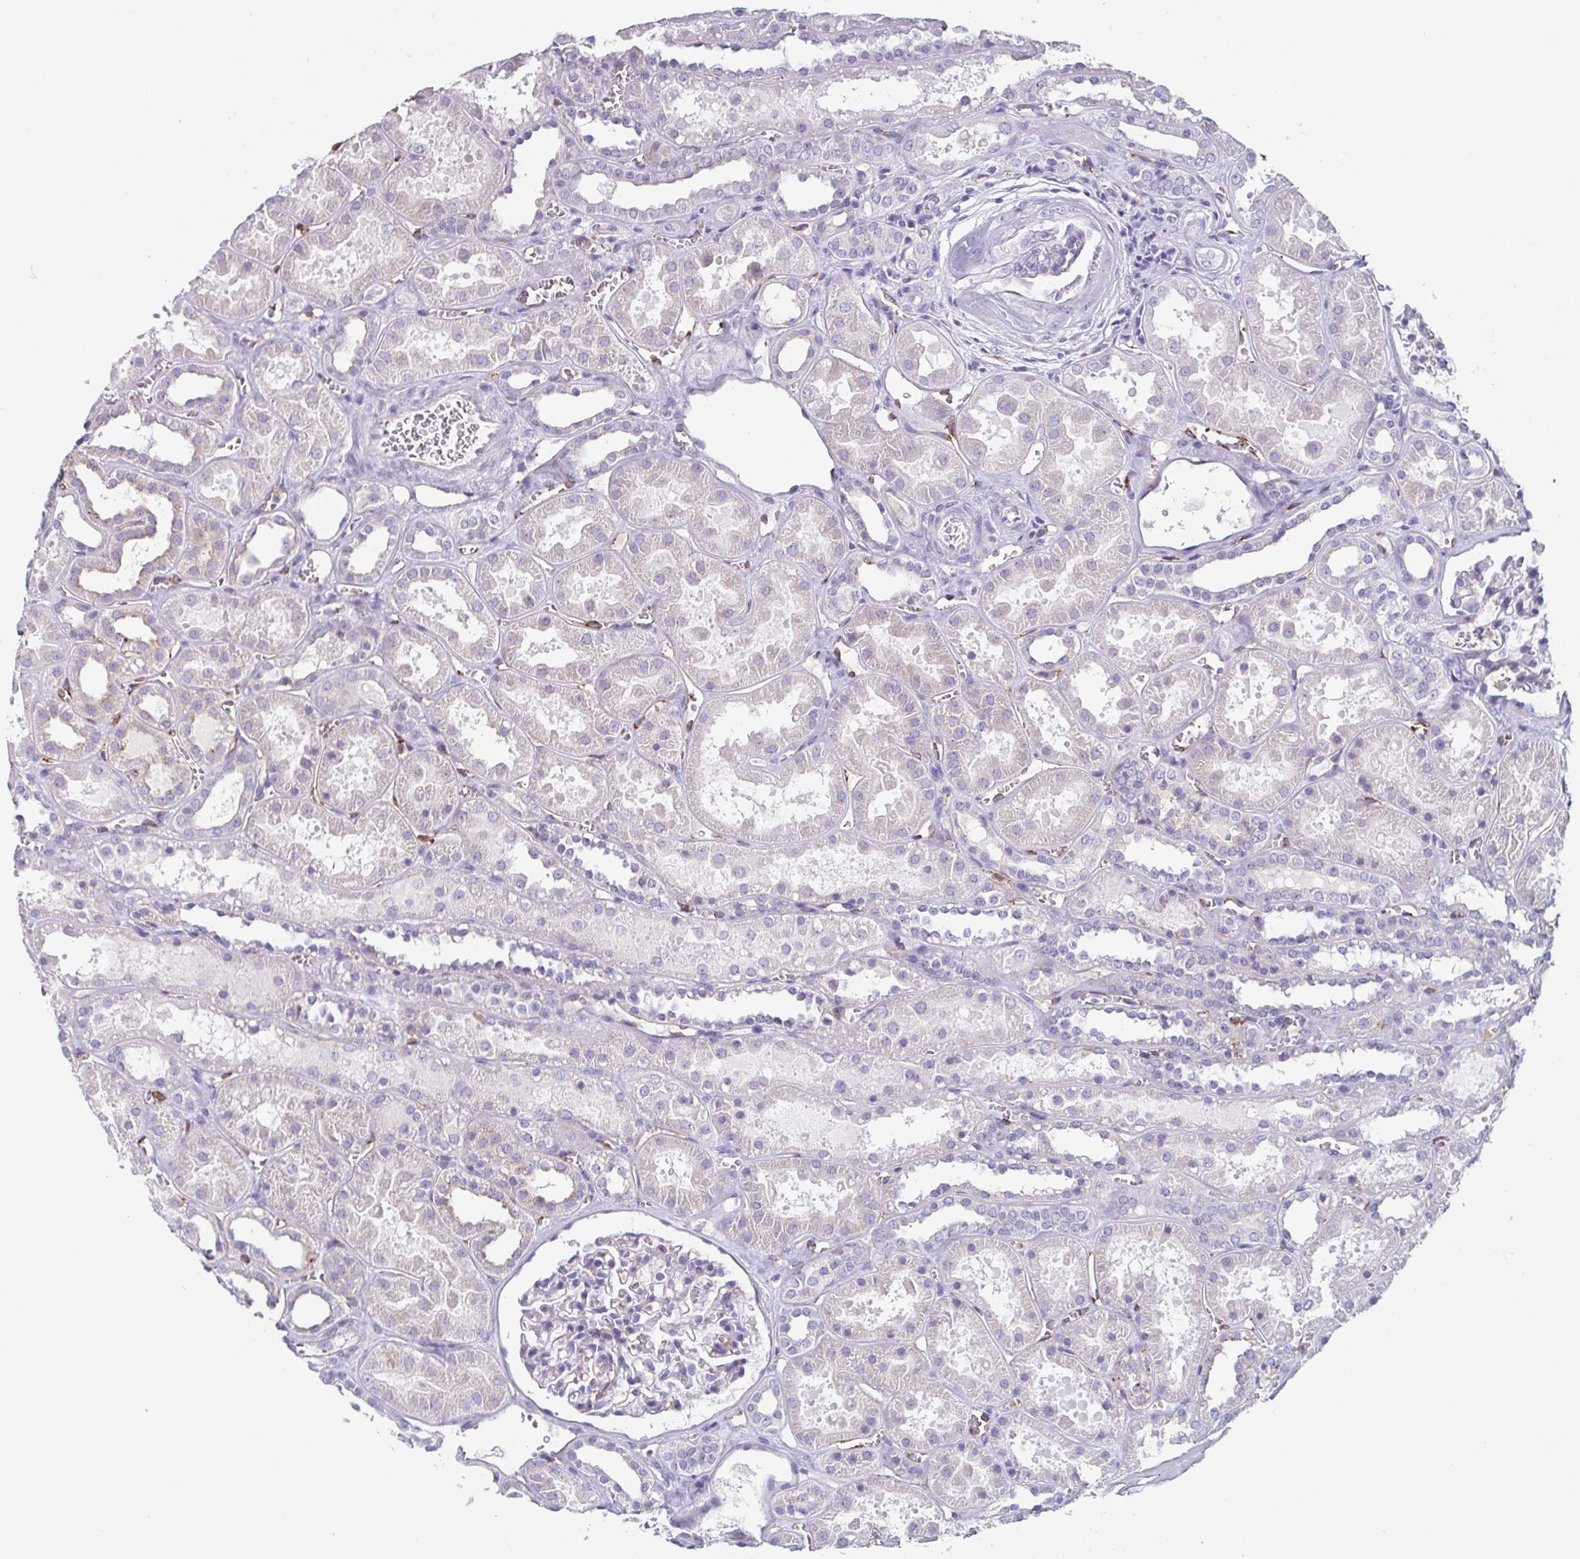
{"staining": {"intensity": "negative", "quantity": "none", "location": "none"}, "tissue": "kidney", "cell_type": "Cells in glomeruli", "image_type": "normal", "snomed": [{"axis": "morphology", "description": "Normal tissue, NOS"}, {"axis": "topography", "description": "Kidney"}], "caption": "Micrograph shows no significant protein staining in cells in glomeruli of benign kidney. Nuclei are stained in blue.", "gene": "LYRM2", "patient": {"sex": "female", "age": 41}}